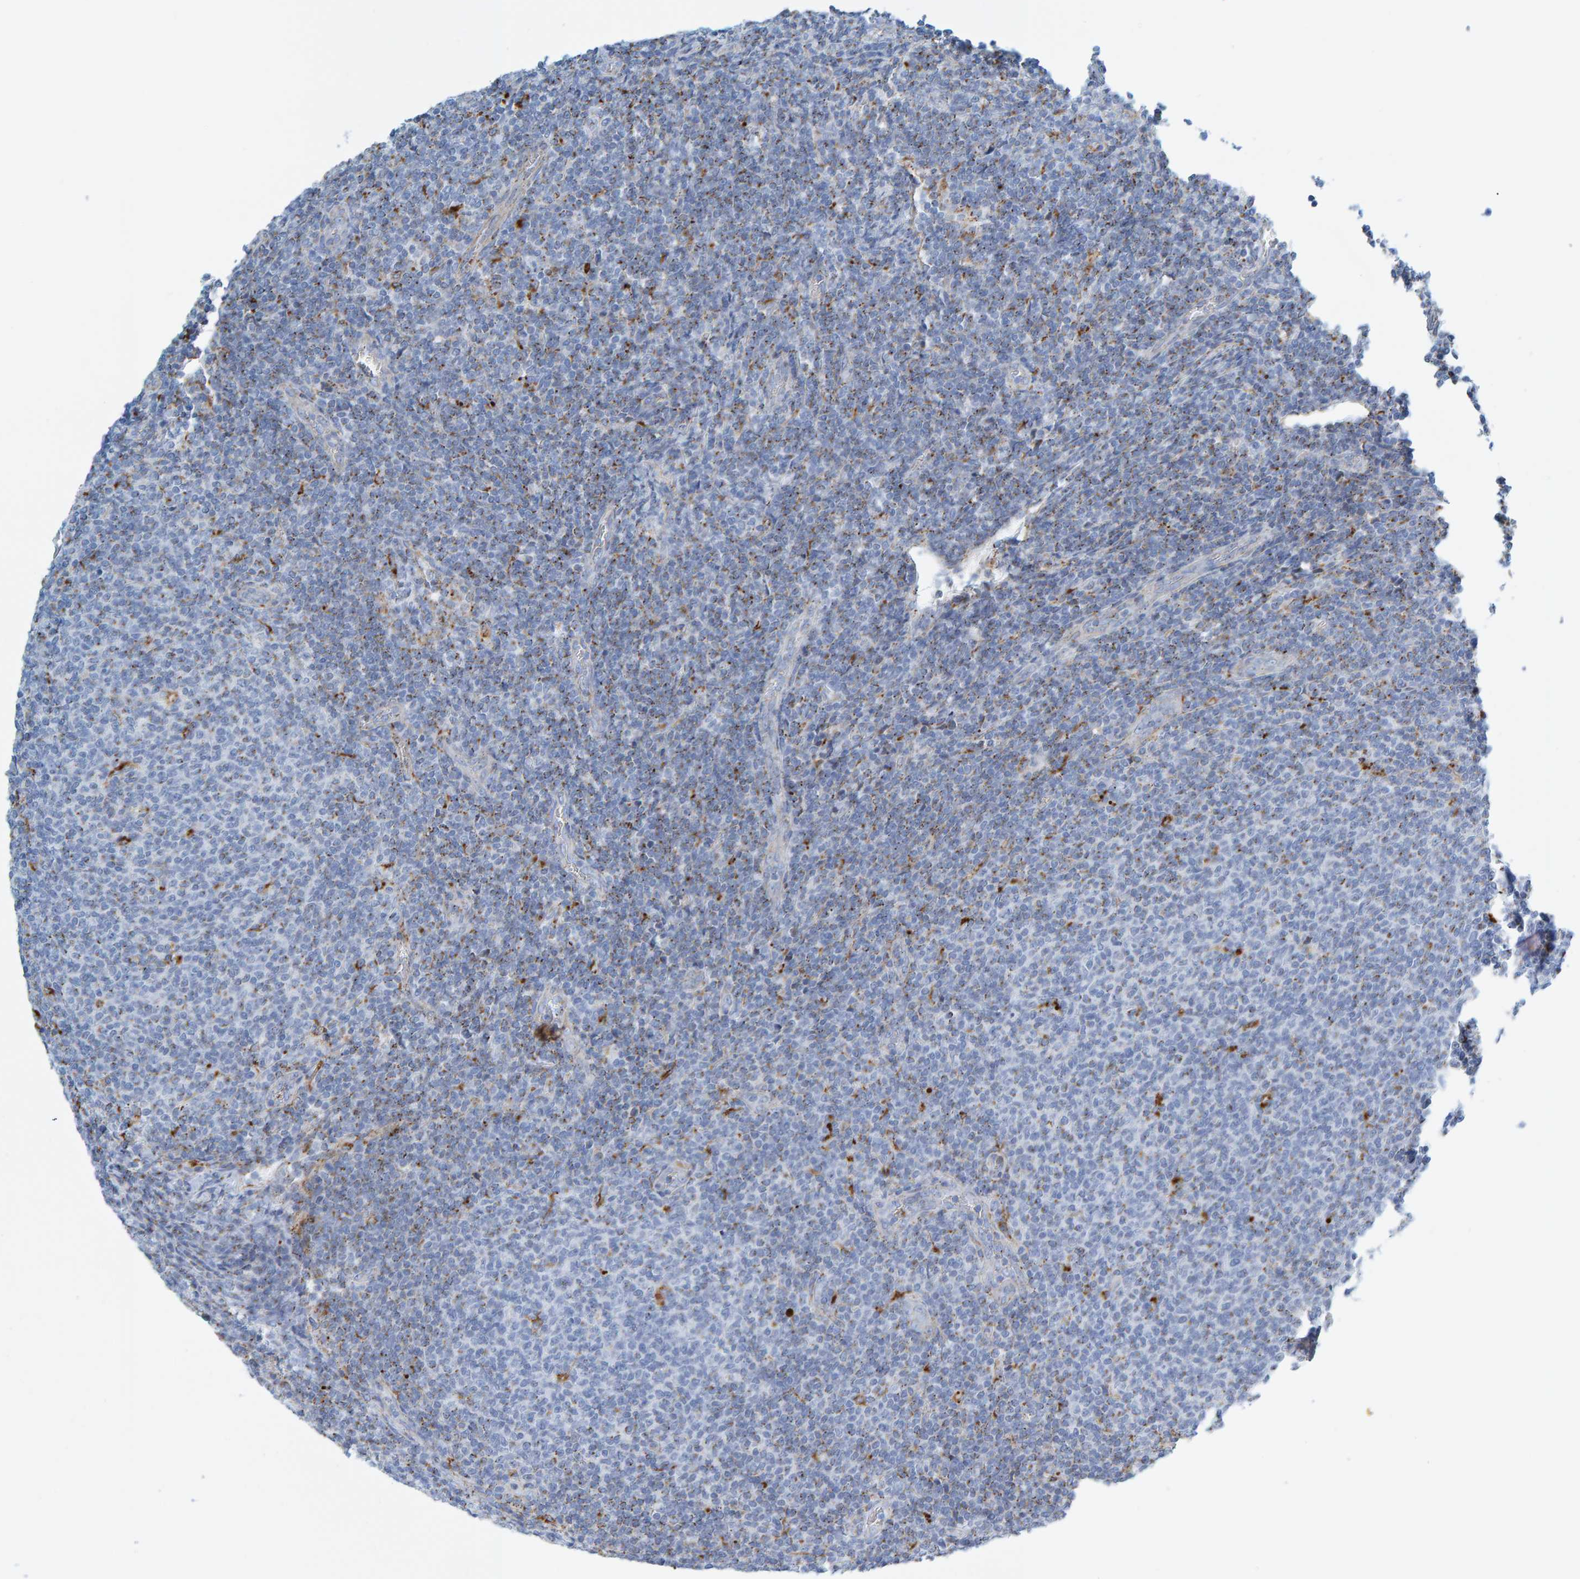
{"staining": {"intensity": "moderate", "quantity": "<25%", "location": "cytoplasmic/membranous"}, "tissue": "lymphoma", "cell_type": "Tumor cells", "image_type": "cancer", "snomed": [{"axis": "morphology", "description": "Malignant lymphoma, non-Hodgkin's type, Low grade"}, {"axis": "topography", "description": "Lymph node"}], "caption": "Brown immunohistochemical staining in human low-grade malignant lymphoma, non-Hodgkin's type reveals moderate cytoplasmic/membranous positivity in about <25% of tumor cells. The staining was performed using DAB, with brown indicating positive protein expression. Nuclei are stained blue with hematoxylin.", "gene": "BIN3", "patient": {"sex": "male", "age": 66}}